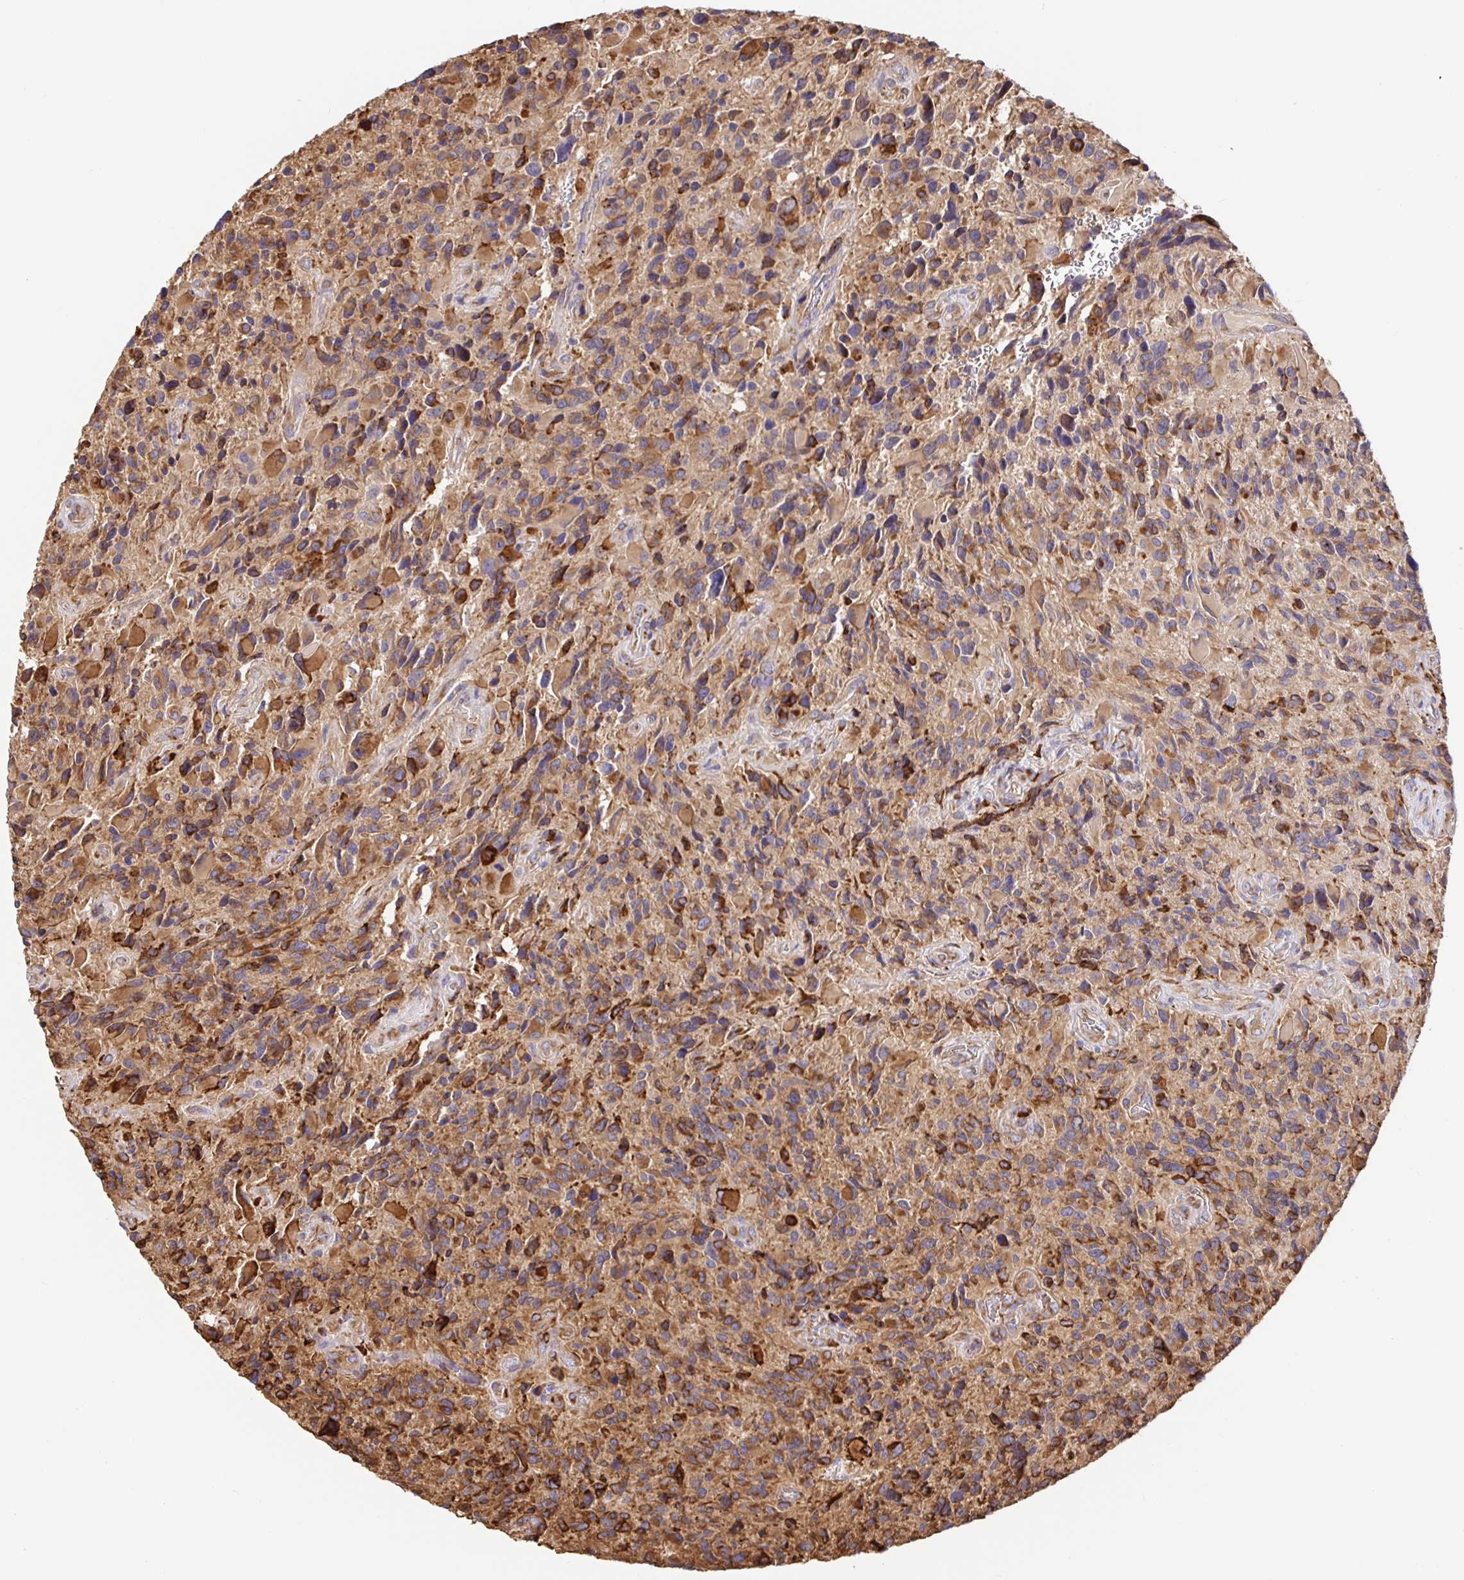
{"staining": {"intensity": "moderate", "quantity": ">75%", "location": "cytoplasmic/membranous"}, "tissue": "glioma", "cell_type": "Tumor cells", "image_type": "cancer", "snomed": [{"axis": "morphology", "description": "Glioma, malignant, High grade"}, {"axis": "topography", "description": "Brain"}], "caption": "A high-resolution image shows immunohistochemistry (IHC) staining of glioma, which demonstrates moderate cytoplasmic/membranous expression in approximately >75% of tumor cells. (DAB (3,3'-diaminobenzidine) IHC with brightfield microscopy, high magnification).", "gene": "MAOA", "patient": {"sex": "male", "age": 46}}